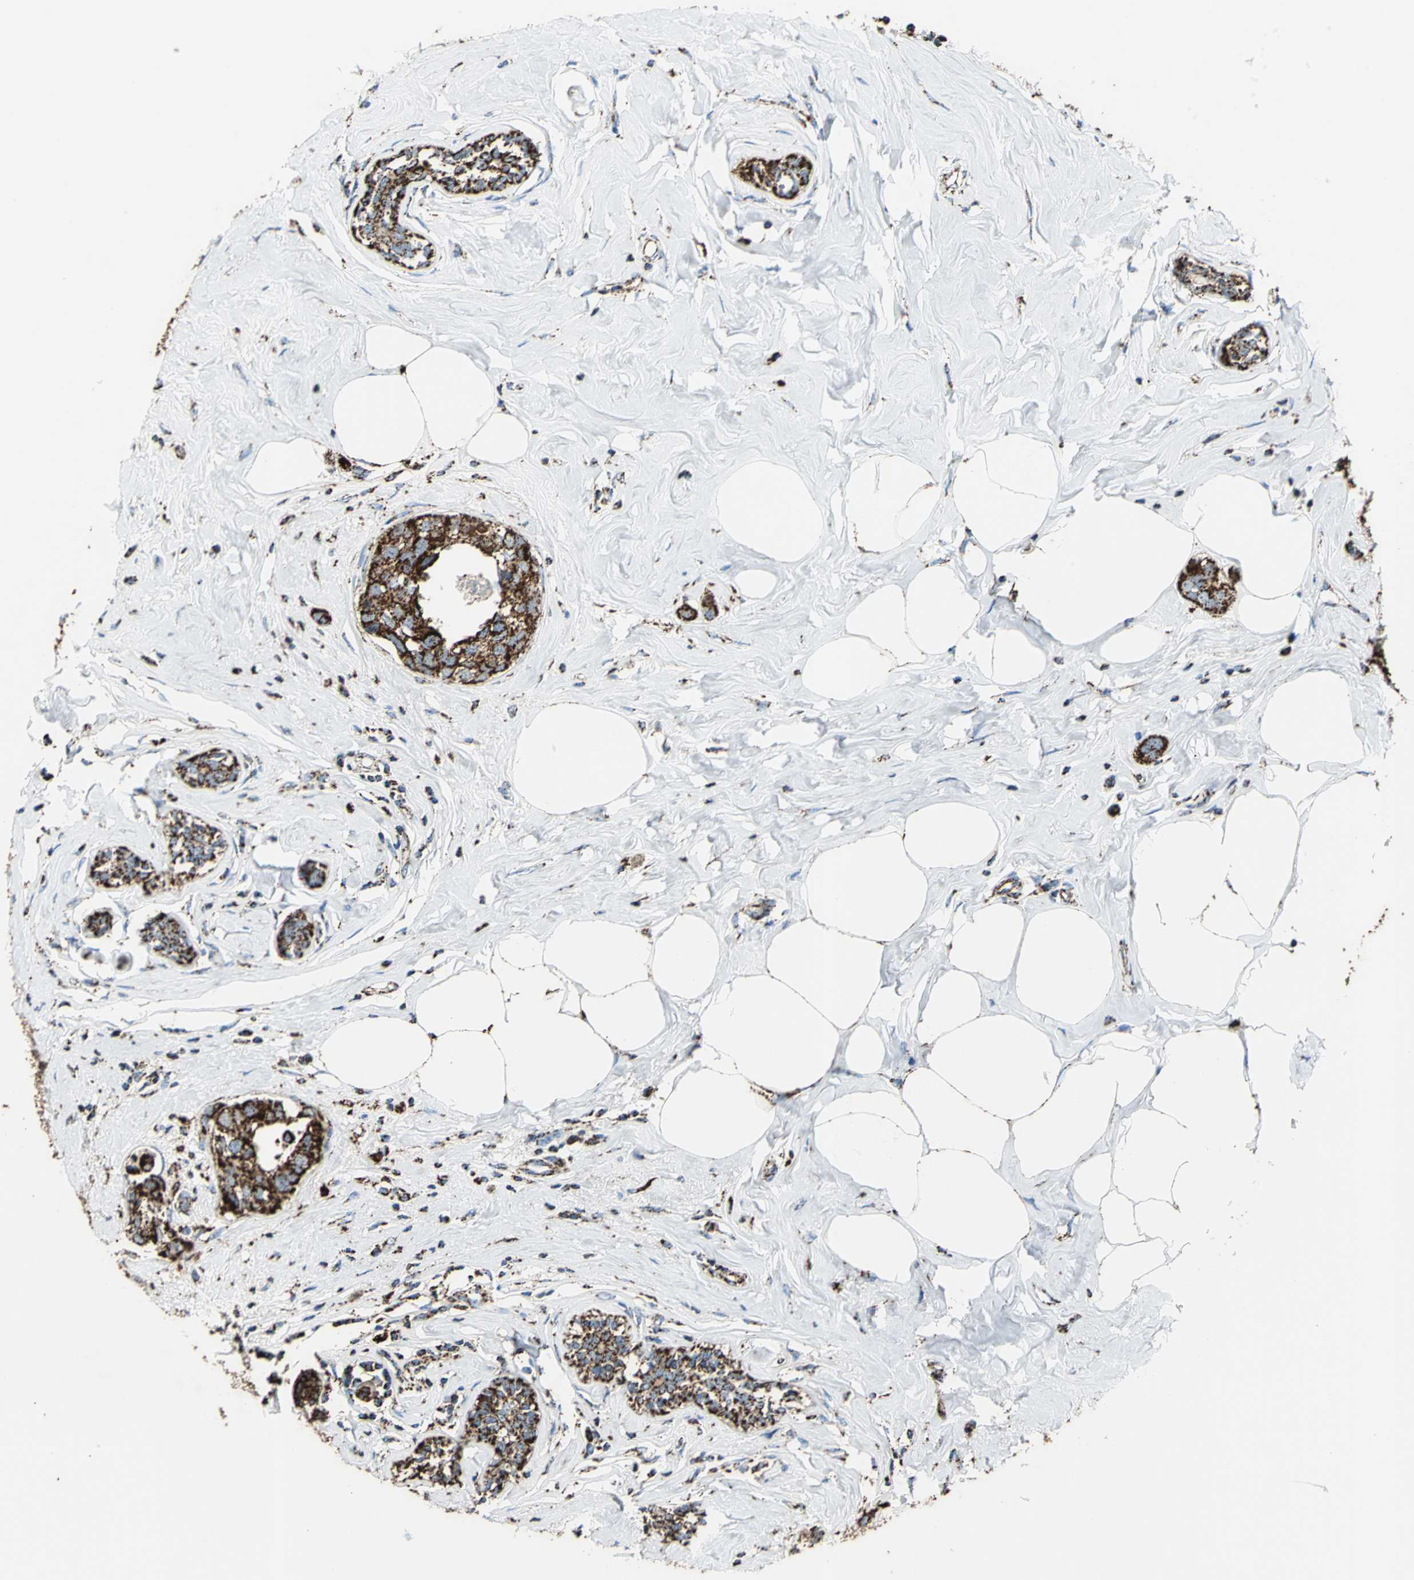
{"staining": {"intensity": "strong", "quantity": ">75%", "location": "cytoplasmic/membranous"}, "tissue": "breast cancer", "cell_type": "Tumor cells", "image_type": "cancer", "snomed": [{"axis": "morphology", "description": "Normal tissue, NOS"}, {"axis": "morphology", "description": "Duct carcinoma"}, {"axis": "topography", "description": "Breast"}], "caption": "Brown immunohistochemical staining in human intraductal carcinoma (breast) demonstrates strong cytoplasmic/membranous staining in approximately >75% of tumor cells. Using DAB (brown) and hematoxylin (blue) stains, captured at high magnification using brightfield microscopy.", "gene": "ECH1", "patient": {"sex": "female", "age": 50}}